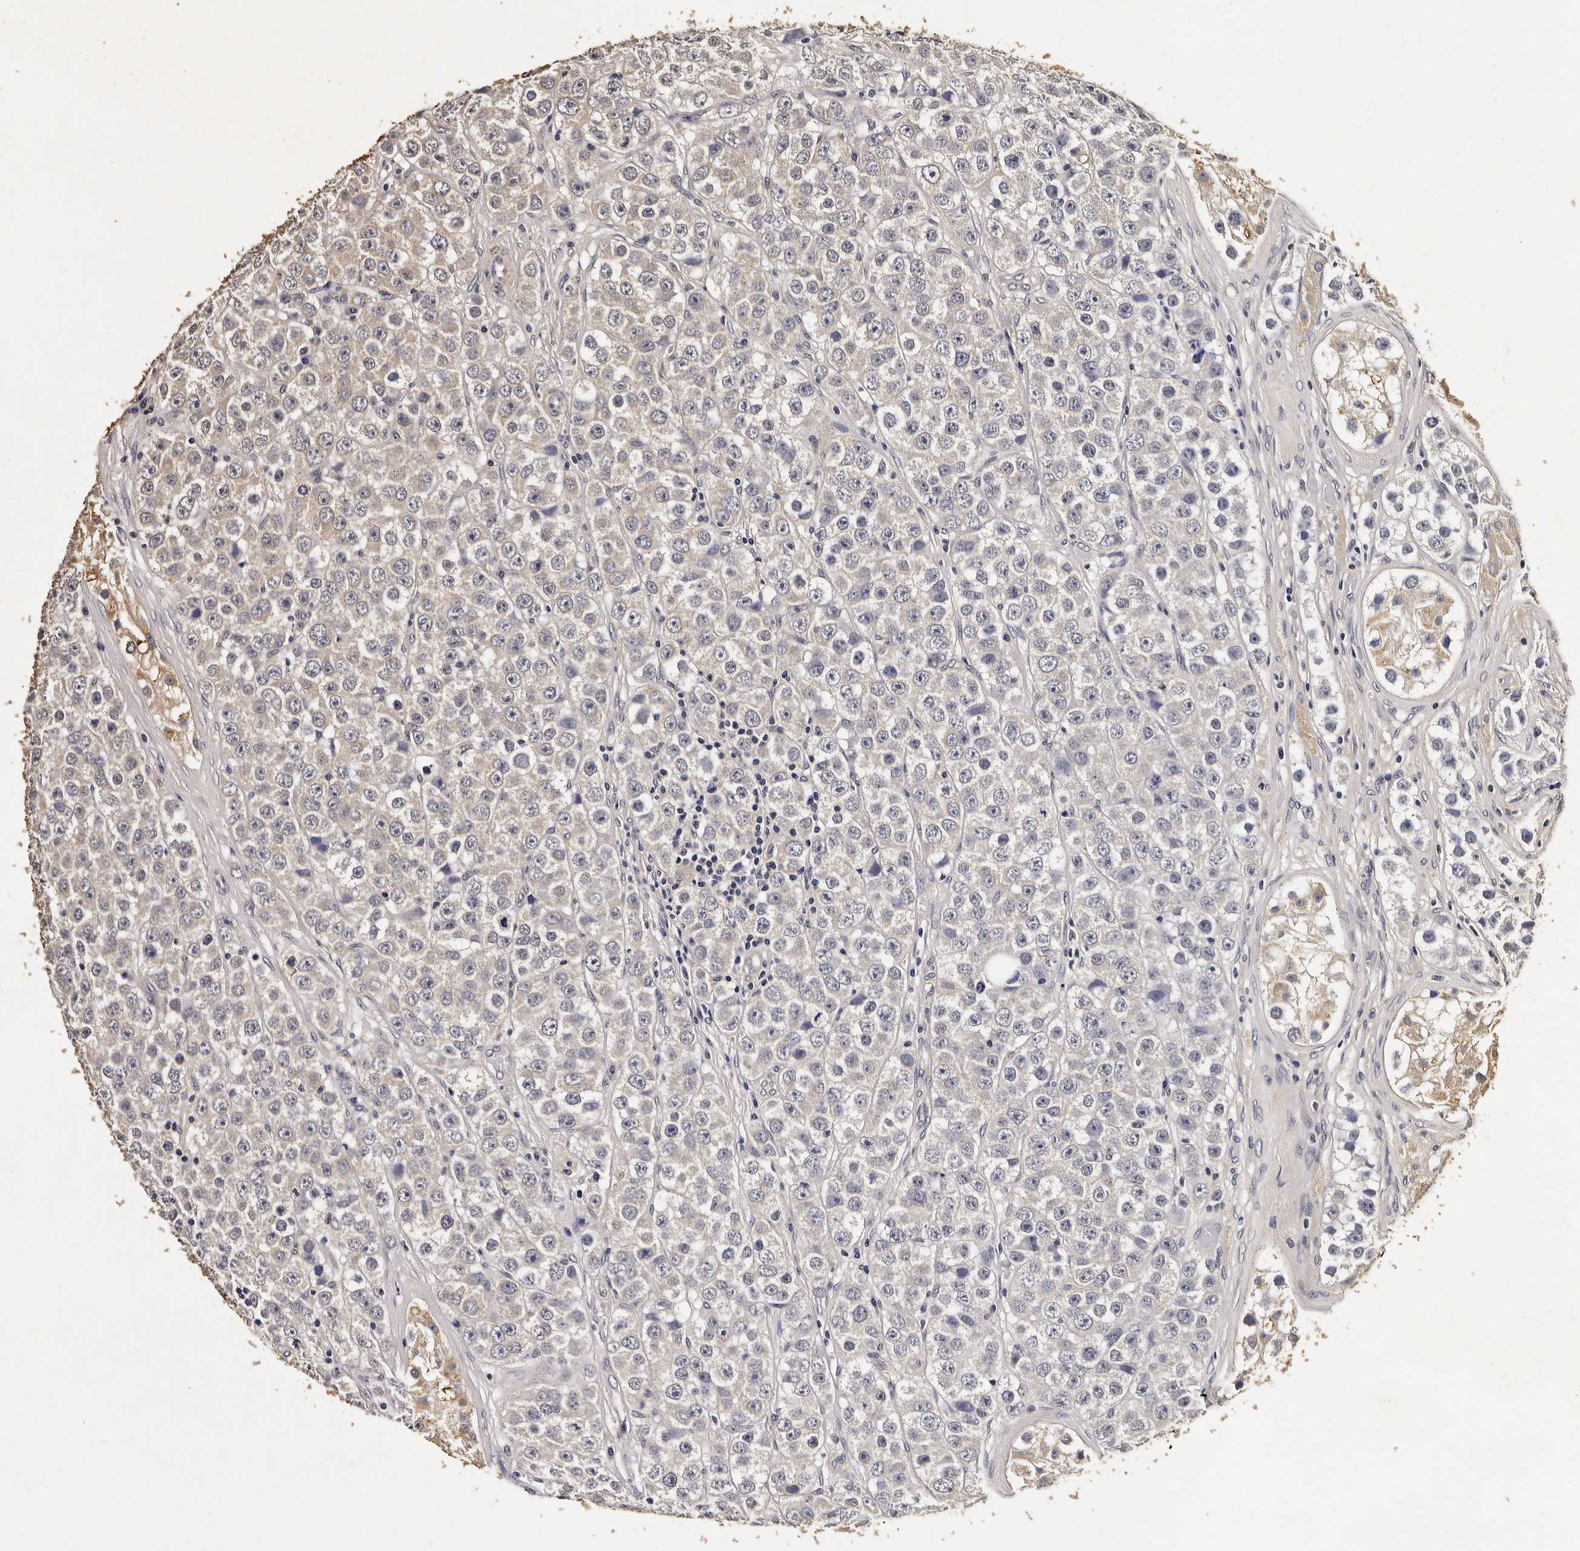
{"staining": {"intensity": "weak", "quantity": "<25%", "location": "cytoplasmic/membranous"}, "tissue": "testis cancer", "cell_type": "Tumor cells", "image_type": "cancer", "snomed": [{"axis": "morphology", "description": "Seminoma, NOS"}, {"axis": "topography", "description": "Testis"}], "caption": "This micrograph is of seminoma (testis) stained with IHC to label a protein in brown with the nuclei are counter-stained blue. There is no staining in tumor cells. The staining was performed using DAB (3,3'-diaminobenzidine) to visualize the protein expression in brown, while the nuclei were stained in blue with hematoxylin (Magnification: 20x).", "gene": "PARS2", "patient": {"sex": "male", "age": 28}}